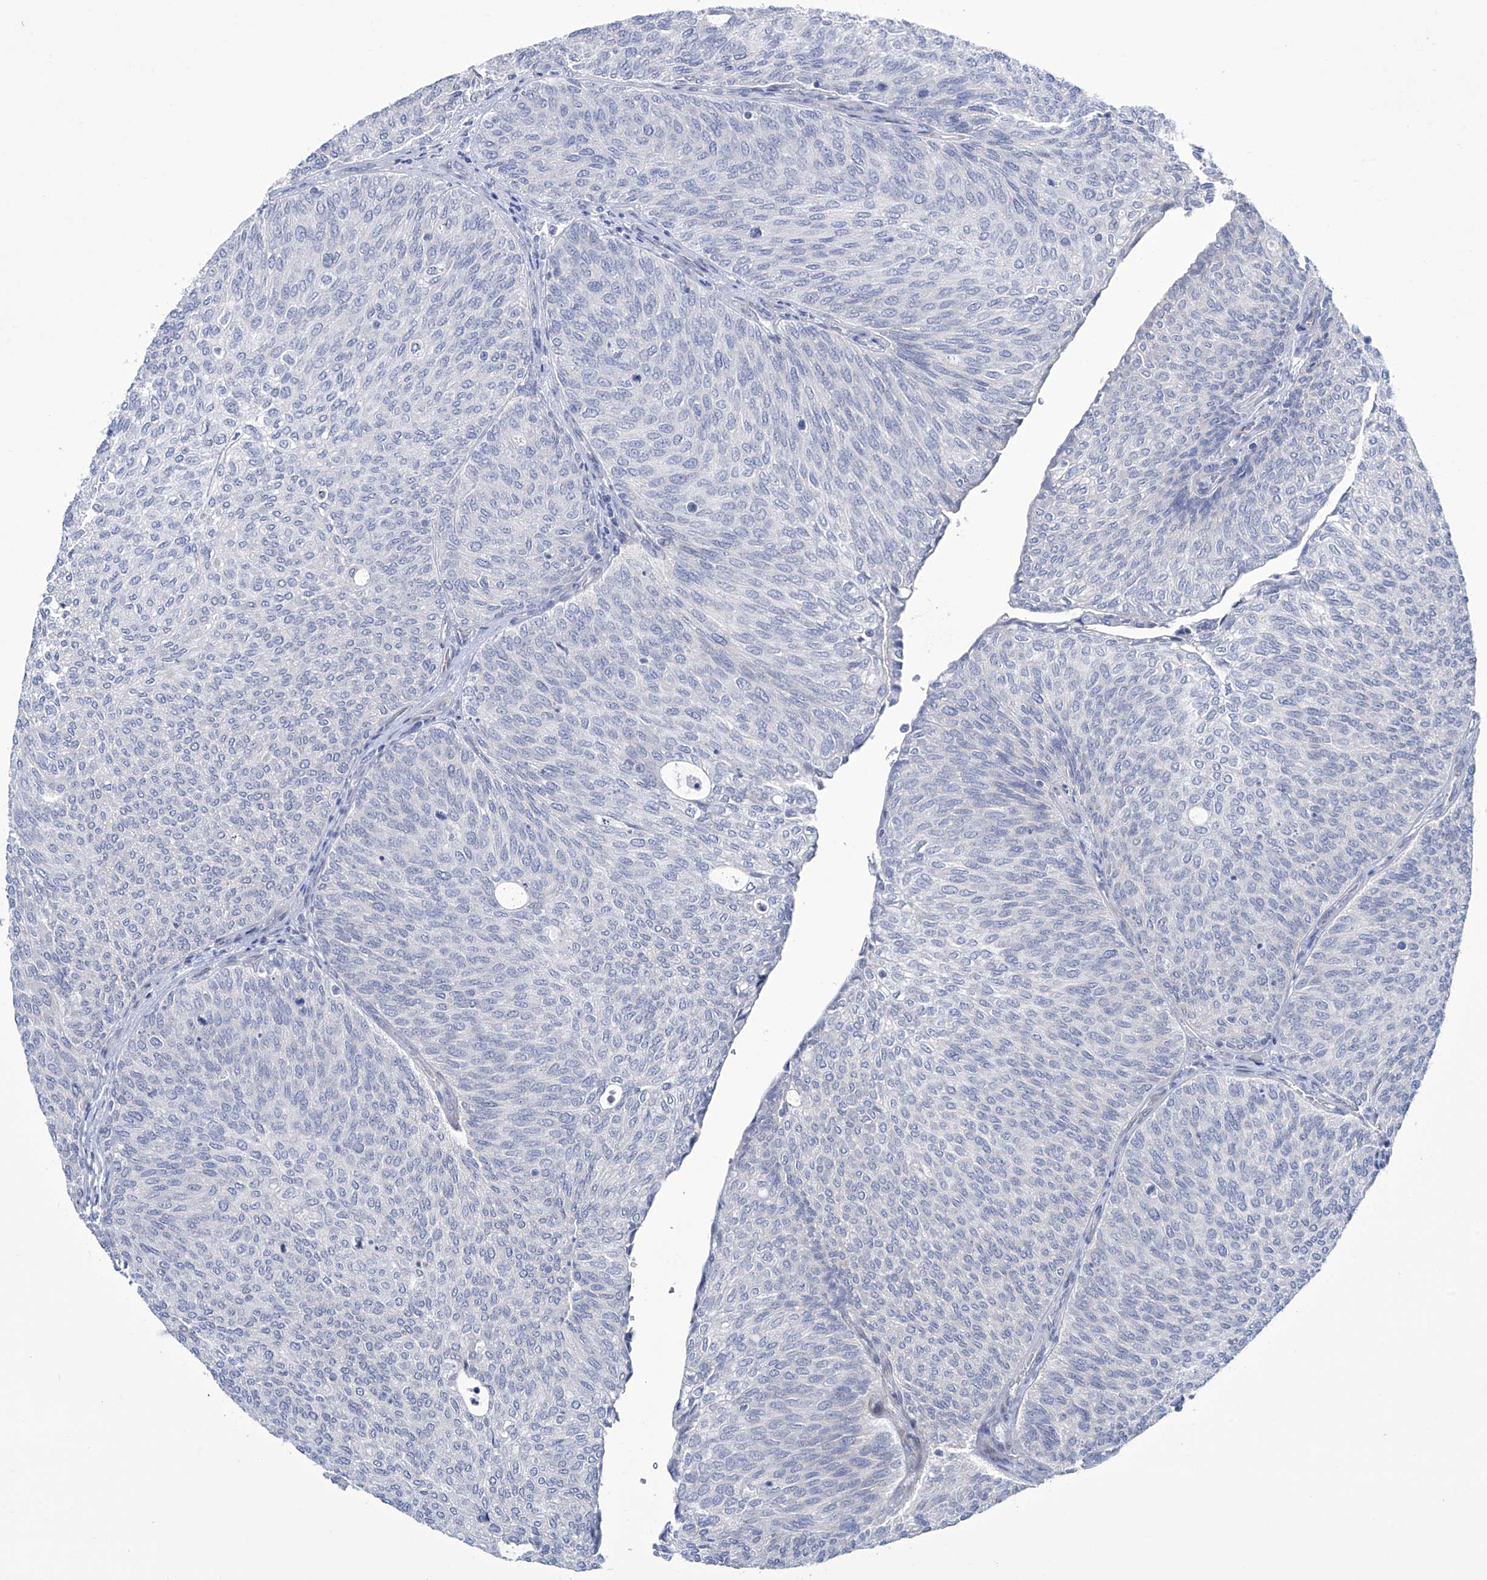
{"staining": {"intensity": "negative", "quantity": "none", "location": "none"}, "tissue": "urothelial cancer", "cell_type": "Tumor cells", "image_type": "cancer", "snomed": [{"axis": "morphology", "description": "Urothelial carcinoma, Low grade"}, {"axis": "topography", "description": "Urinary bladder"}], "caption": "There is no significant expression in tumor cells of urothelial cancer.", "gene": "TRIM60", "patient": {"sex": "female", "age": 79}}